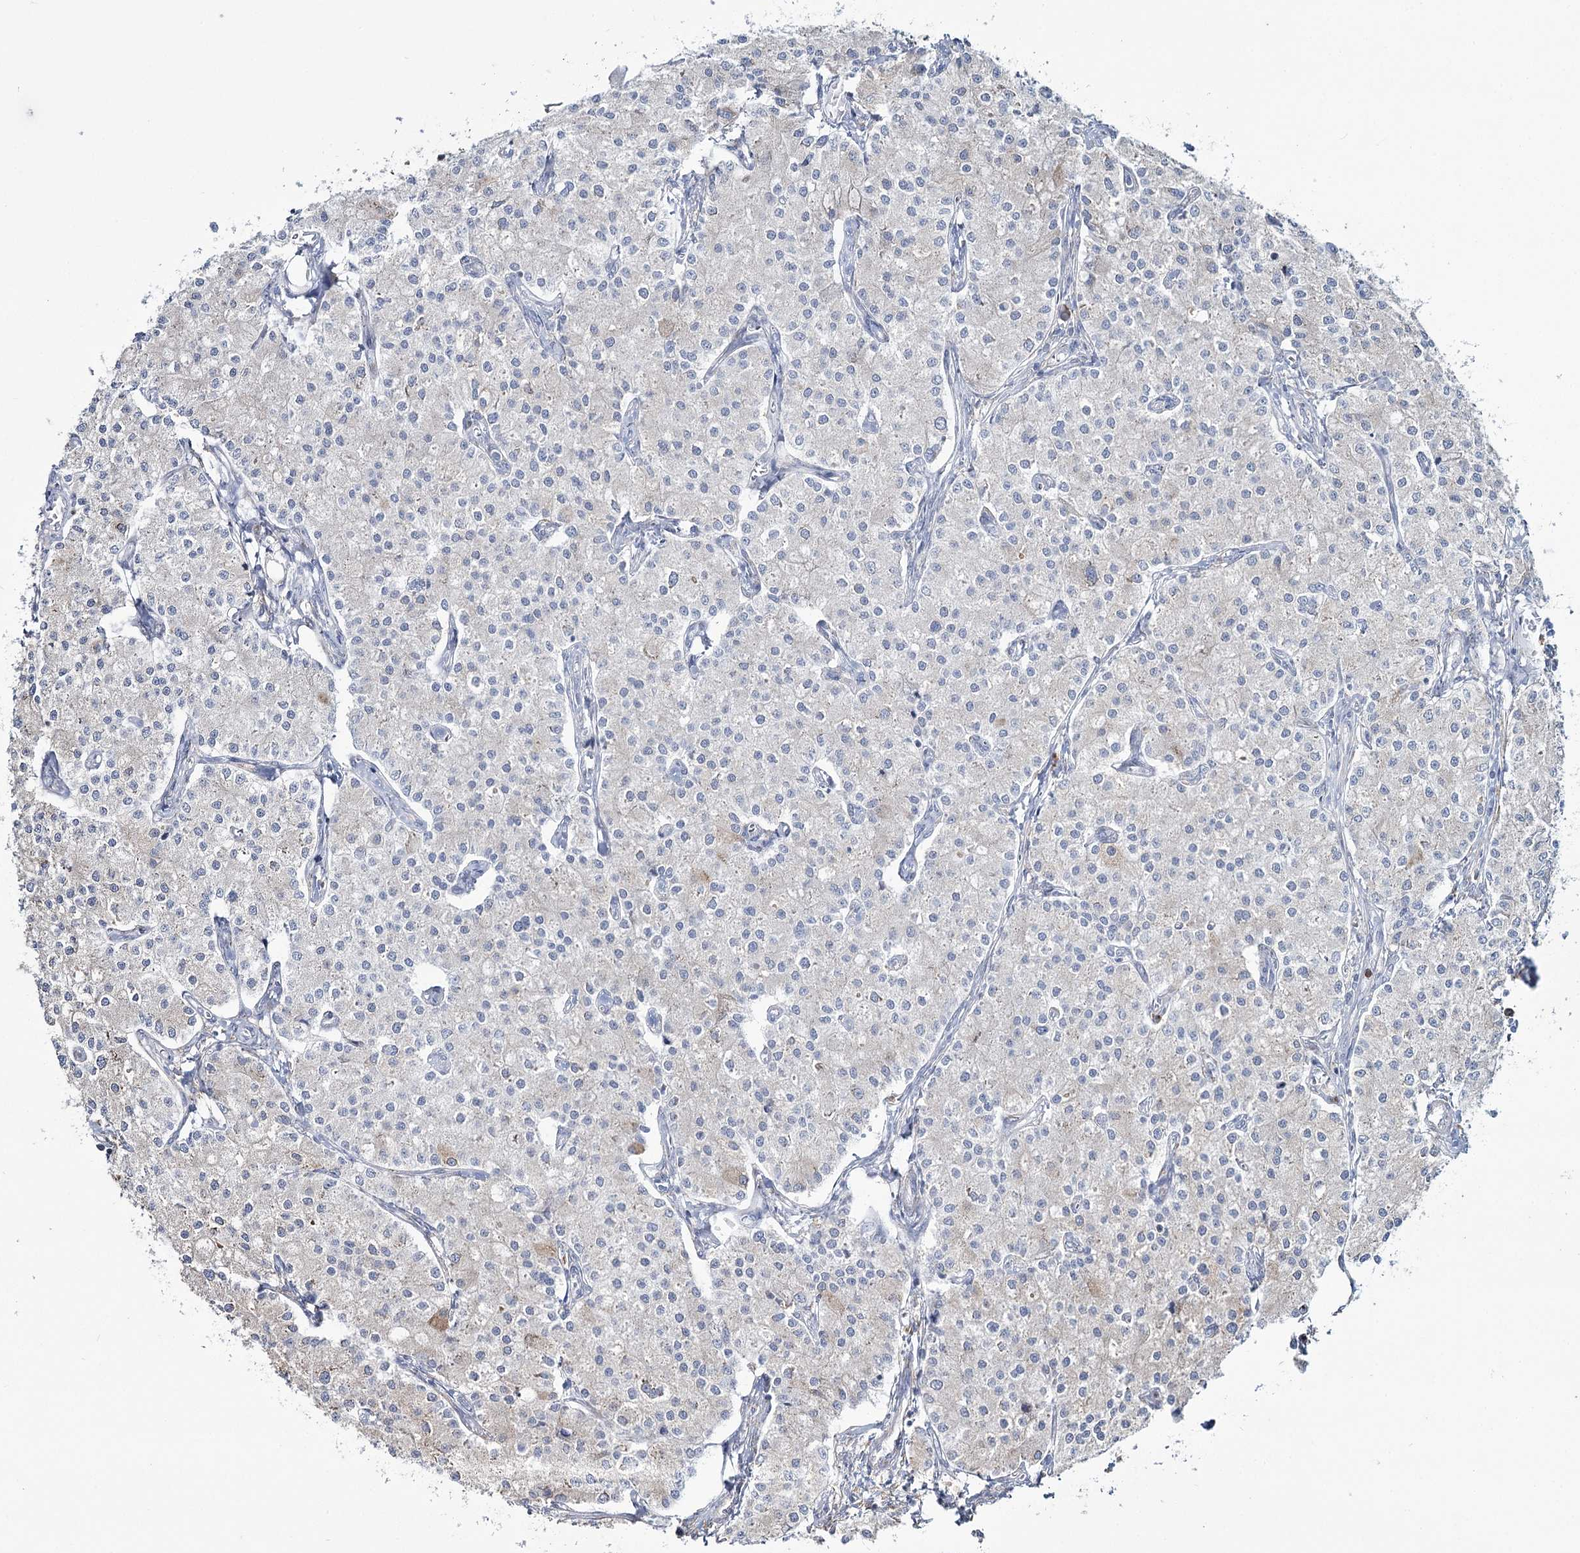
{"staining": {"intensity": "negative", "quantity": "none", "location": "none"}, "tissue": "carcinoid", "cell_type": "Tumor cells", "image_type": "cancer", "snomed": [{"axis": "morphology", "description": "Carcinoid, malignant, NOS"}, {"axis": "topography", "description": "Colon"}], "caption": "High magnification brightfield microscopy of carcinoid (malignant) stained with DAB (3,3'-diaminobenzidine) (brown) and counterstained with hematoxylin (blue): tumor cells show no significant expression.", "gene": "ZCCHC9", "patient": {"sex": "female", "age": 52}}